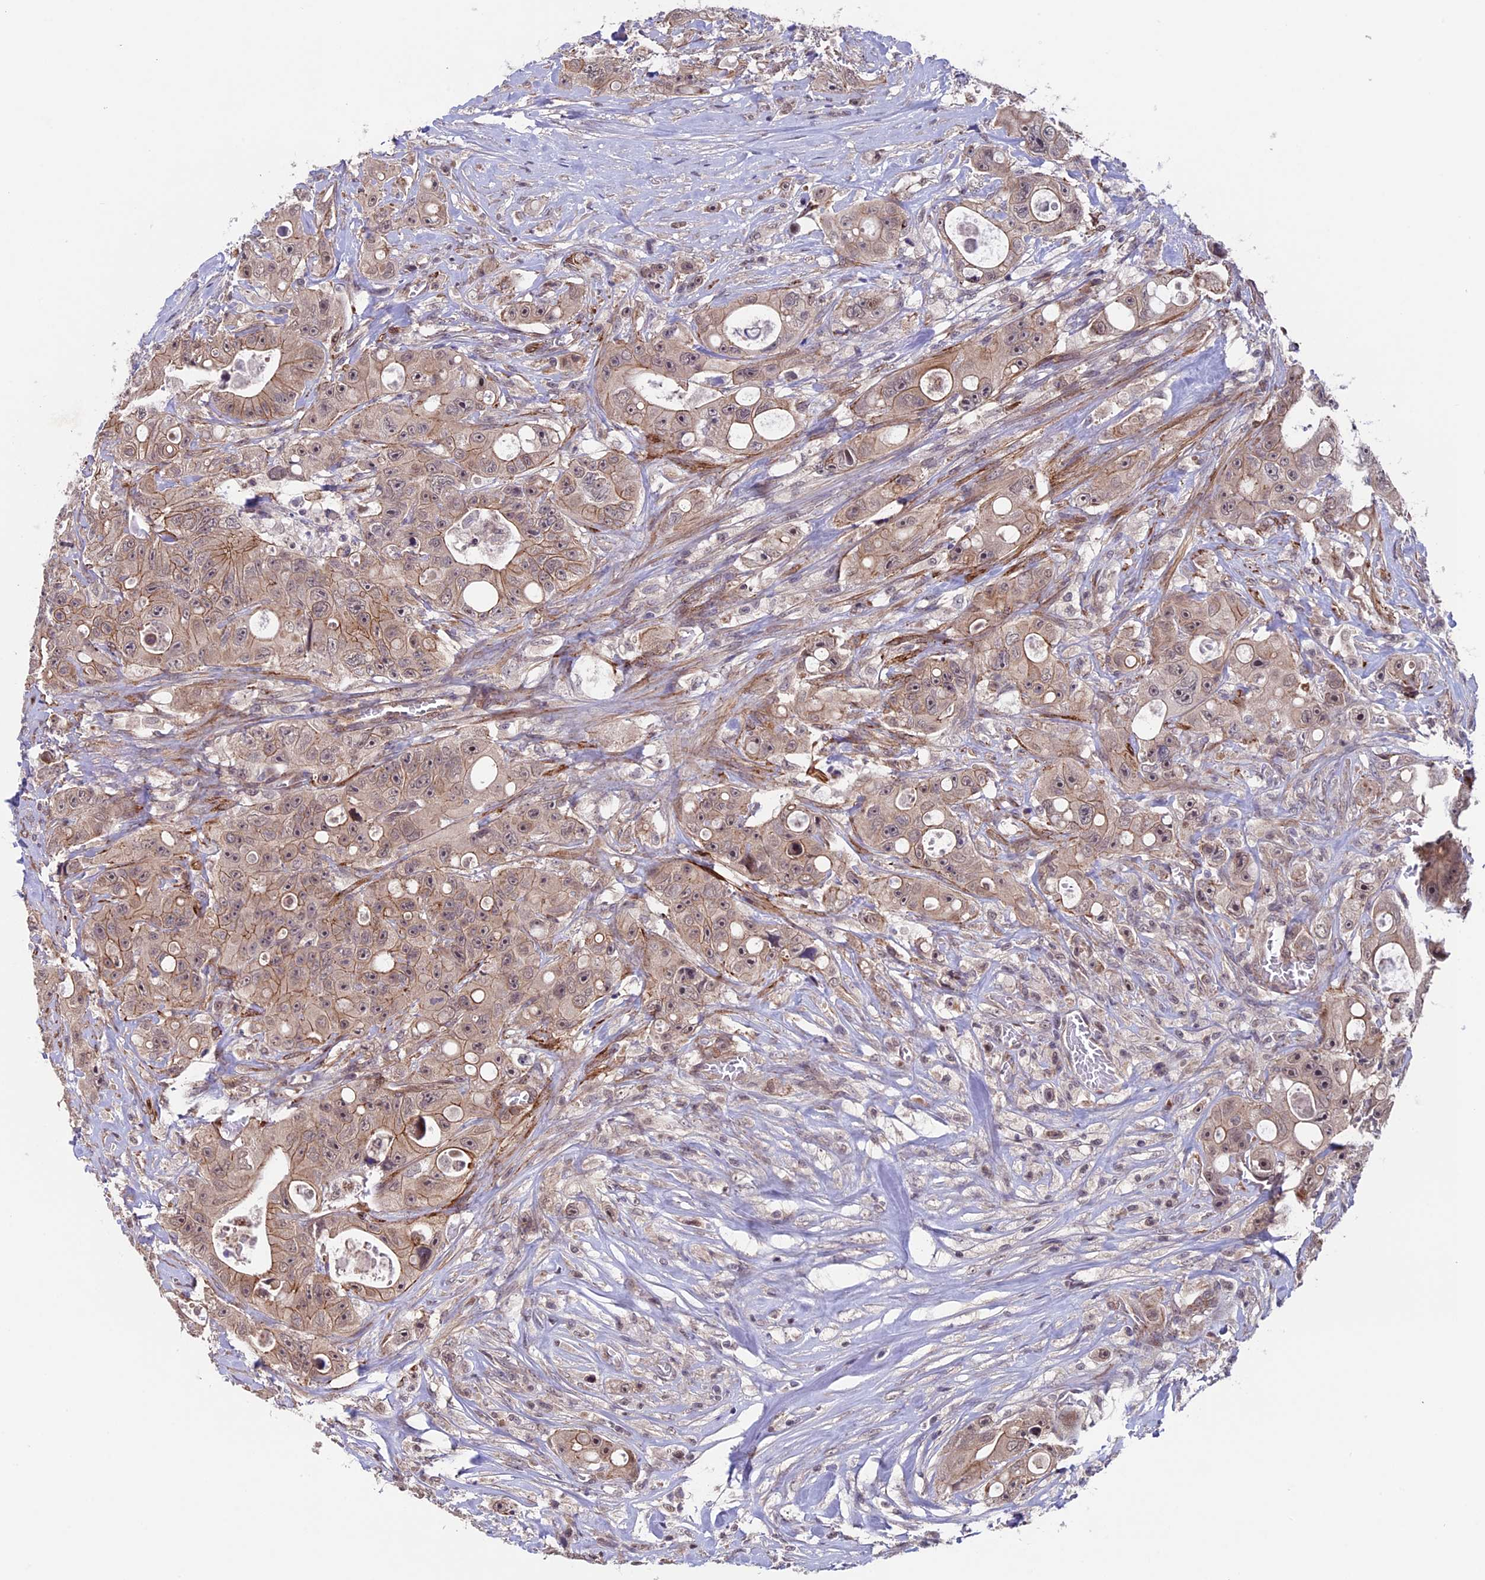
{"staining": {"intensity": "moderate", "quantity": ">75%", "location": "cytoplasmic/membranous,nuclear"}, "tissue": "colorectal cancer", "cell_type": "Tumor cells", "image_type": "cancer", "snomed": [{"axis": "morphology", "description": "Adenocarcinoma, NOS"}, {"axis": "topography", "description": "Colon"}], "caption": "Immunohistochemical staining of colorectal cancer (adenocarcinoma) exhibits medium levels of moderate cytoplasmic/membranous and nuclear protein expression in approximately >75% of tumor cells.", "gene": "SIPA1L3", "patient": {"sex": "female", "age": 46}}